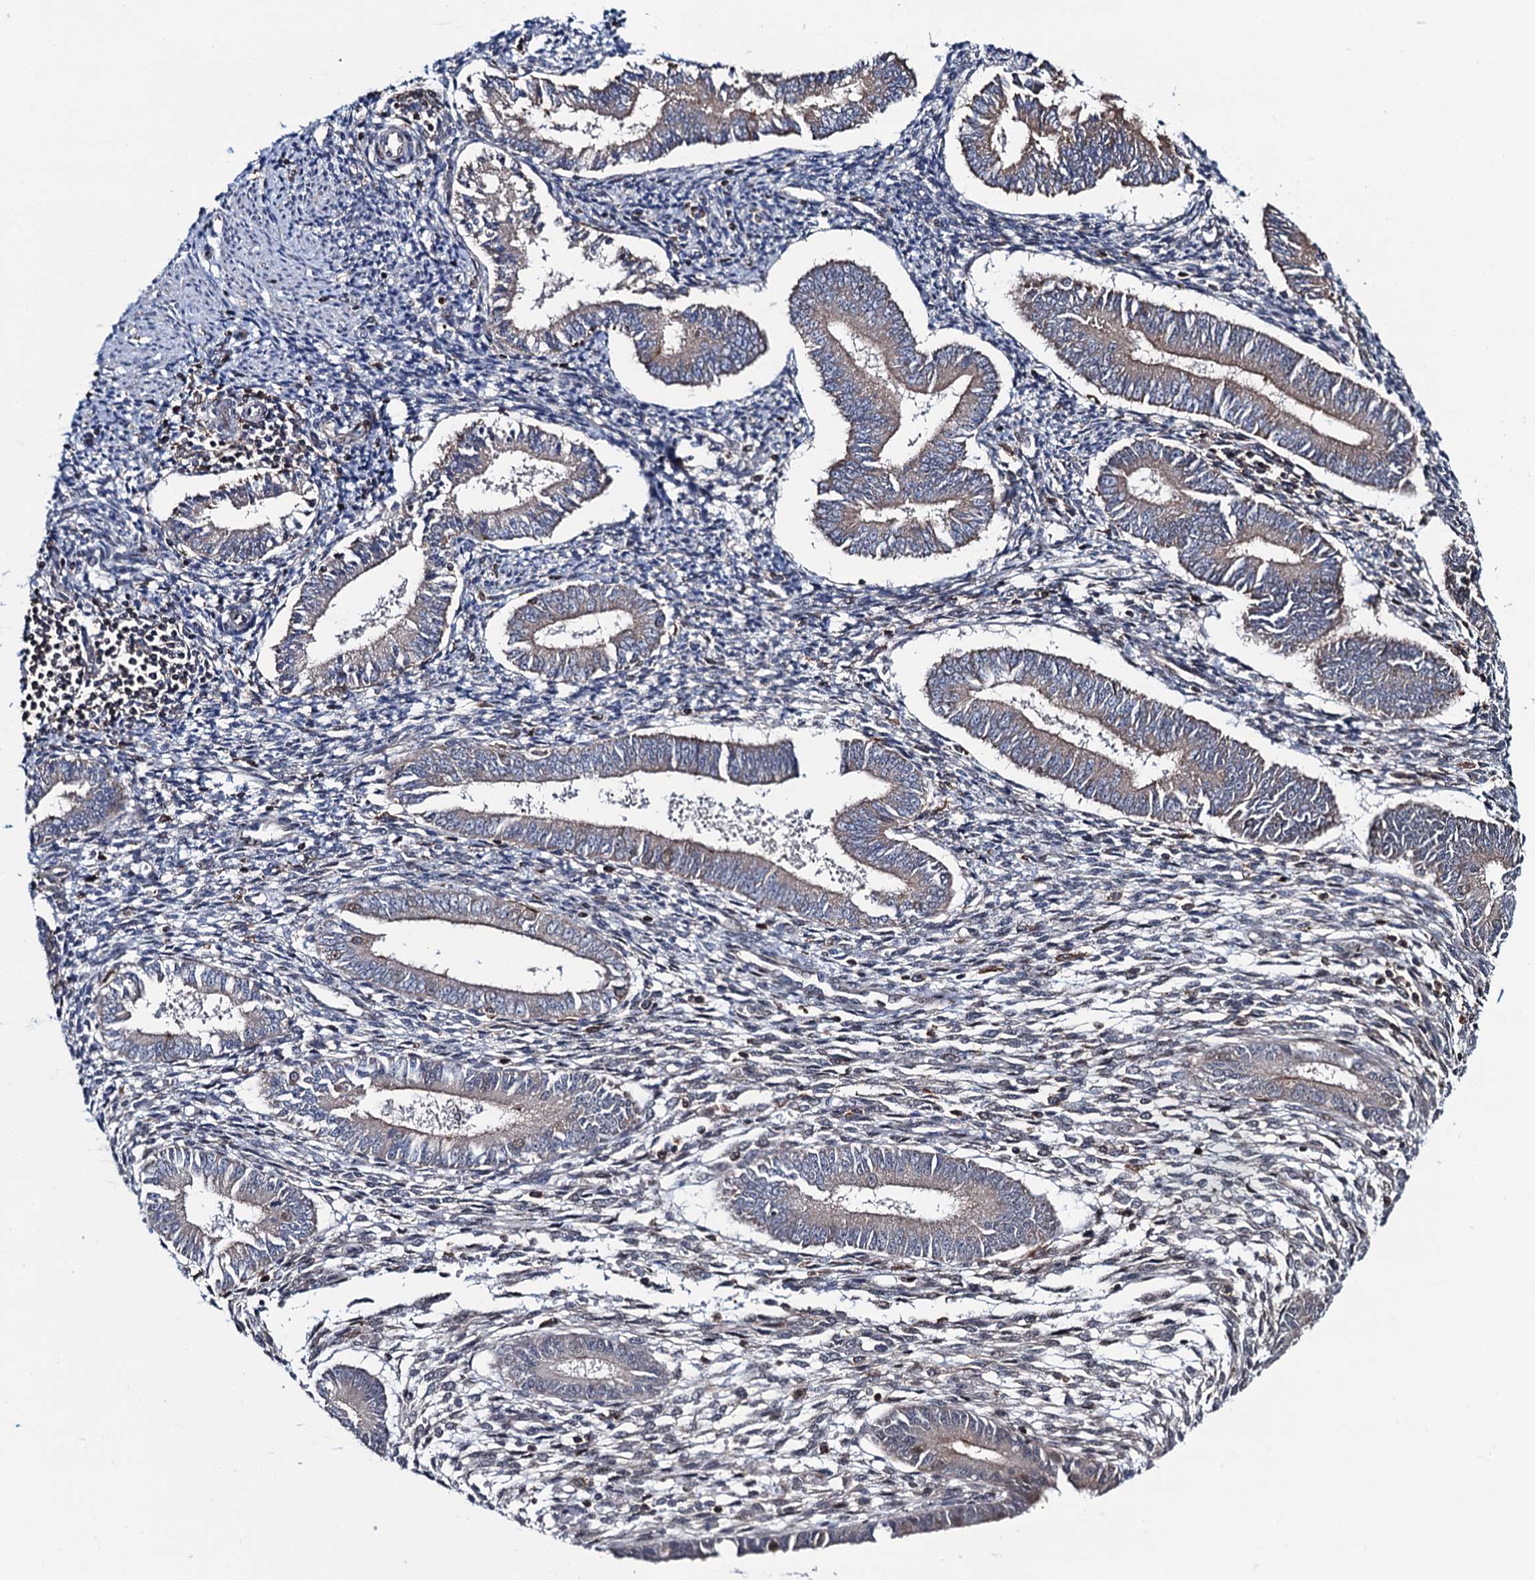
{"staining": {"intensity": "negative", "quantity": "none", "location": "none"}, "tissue": "endometrium", "cell_type": "Cells in endometrial stroma", "image_type": "normal", "snomed": [{"axis": "morphology", "description": "Normal tissue, NOS"}, {"axis": "topography", "description": "Uterus"}, {"axis": "topography", "description": "Endometrium"}], "caption": "Immunohistochemistry (IHC) image of normal endometrium: human endometrium stained with DAB shows no significant protein positivity in cells in endometrial stroma. (IHC, brightfield microscopy, high magnification).", "gene": "CCDC102A", "patient": {"sex": "female", "age": 48}}